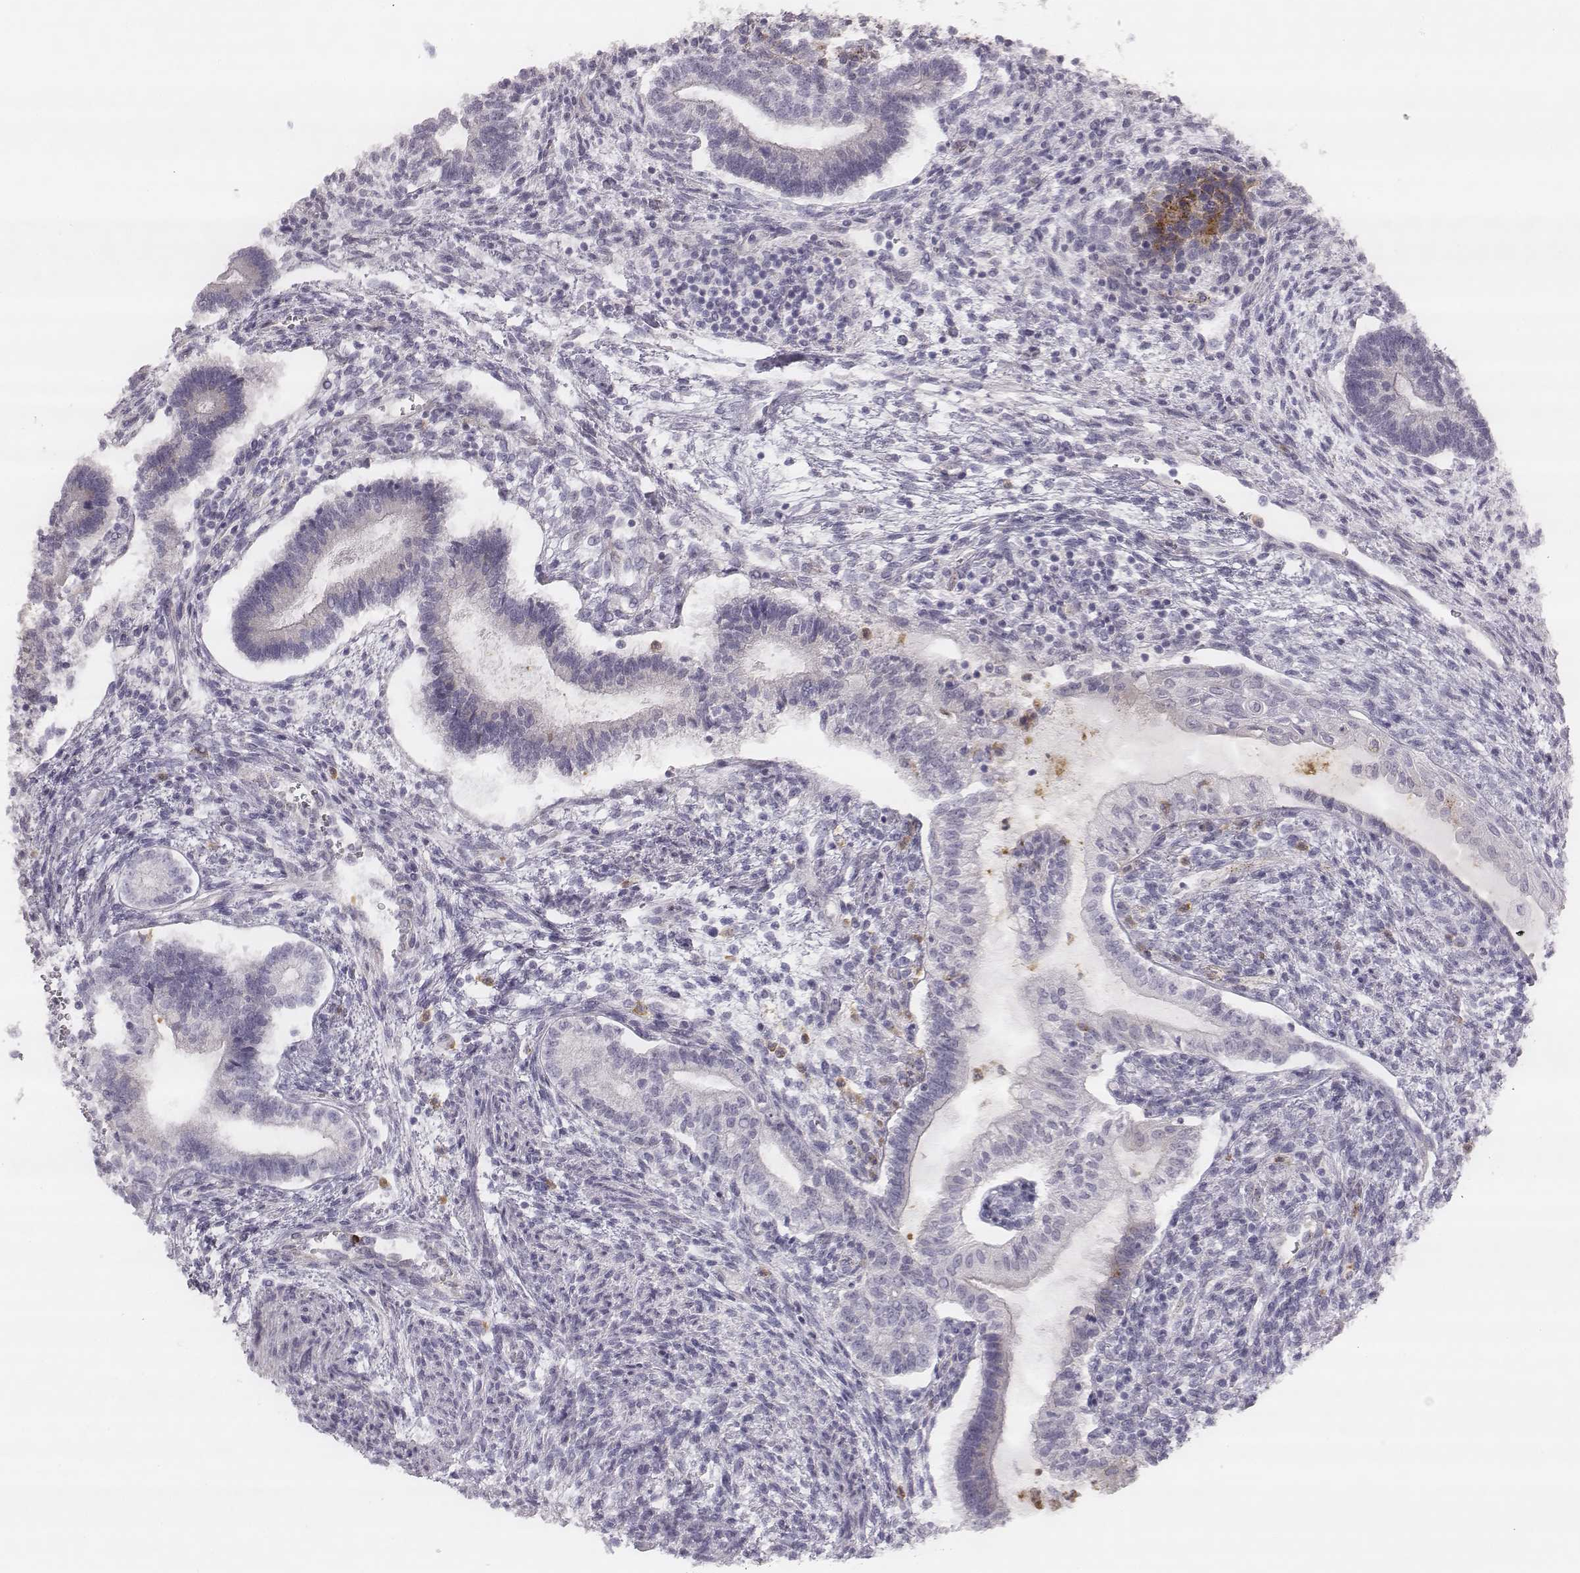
{"staining": {"intensity": "negative", "quantity": "none", "location": "none"}, "tissue": "testis cancer", "cell_type": "Tumor cells", "image_type": "cancer", "snomed": [{"axis": "morphology", "description": "Carcinoma, Embryonal, NOS"}, {"axis": "topography", "description": "Testis"}], "caption": "DAB immunohistochemical staining of embryonal carcinoma (testis) exhibits no significant positivity in tumor cells.", "gene": "KCNJ12", "patient": {"sex": "male", "age": 37}}